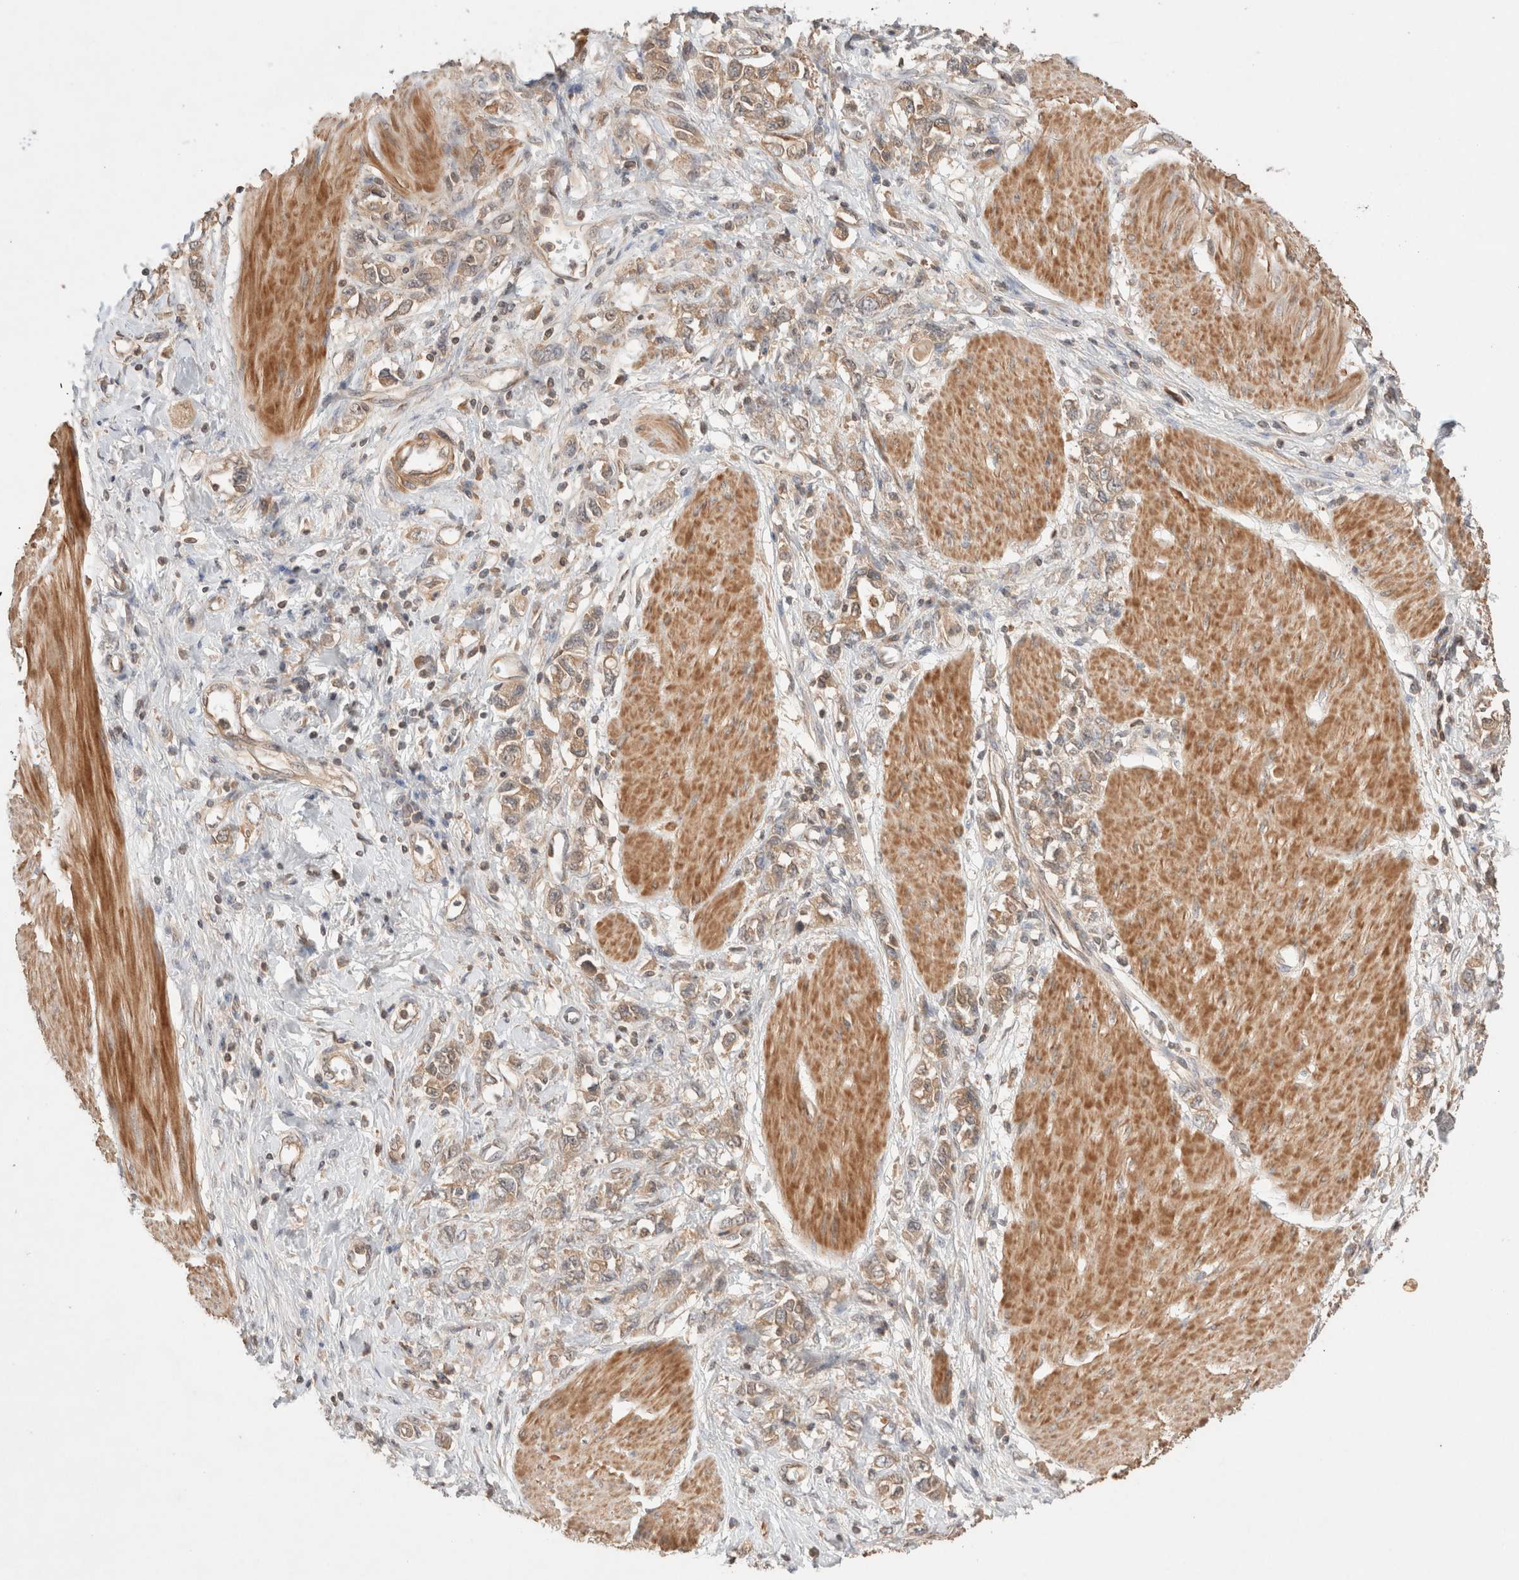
{"staining": {"intensity": "weak", "quantity": ">75%", "location": "cytoplasmic/membranous"}, "tissue": "stomach cancer", "cell_type": "Tumor cells", "image_type": "cancer", "snomed": [{"axis": "morphology", "description": "Adenocarcinoma, NOS"}, {"axis": "topography", "description": "Stomach"}], "caption": "Immunohistochemistry (IHC) of human adenocarcinoma (stomach) reveals low levels of weak cytoplasmic/membranous positivity in about >75% of tumor cells.", "gene": "CARNMT1", "patient": {"sex": "female", "age": 76}}